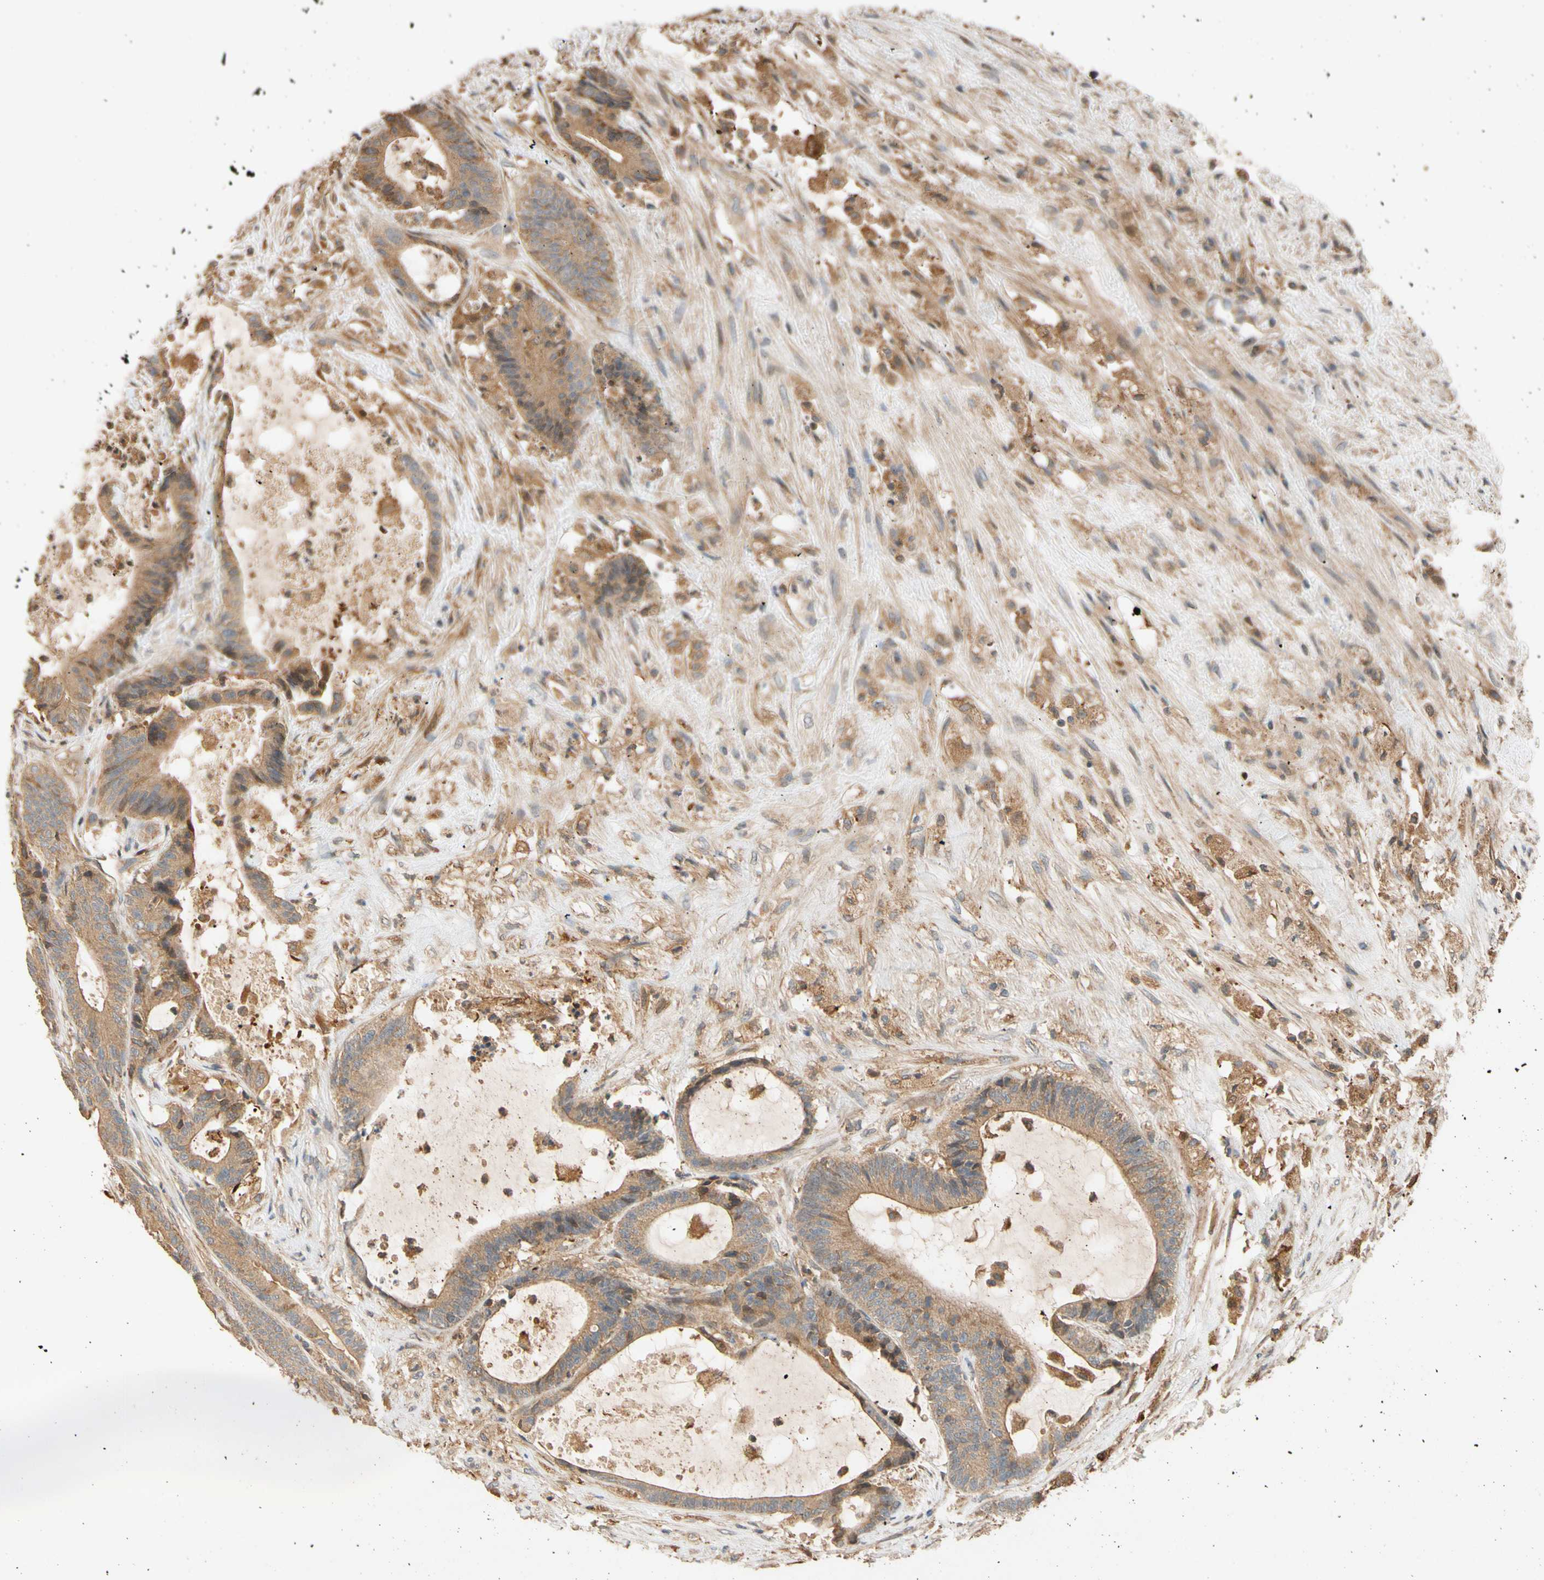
{"staining": {"intensity": "moderate", "quantity": ">75%", "location": "cytoplasmic/membranous"}, "tissue": "colorectal cancer", "cell_type": "Tumor cells", "image_type": "cancer", "snomed": [{"axis": "morphology", "description": "Adenocarcinoma, NOS"}, {"axis": "topography", "description": "Colon"}], "caption": "A micrograph of human colorectal cancer (adenocarcinoma) stained for a protein displays moderate cytoplasmic/membranous brown staining in tumor cells.", "gene": "USP46", "patient": {"sex": "female", "age": 84}}